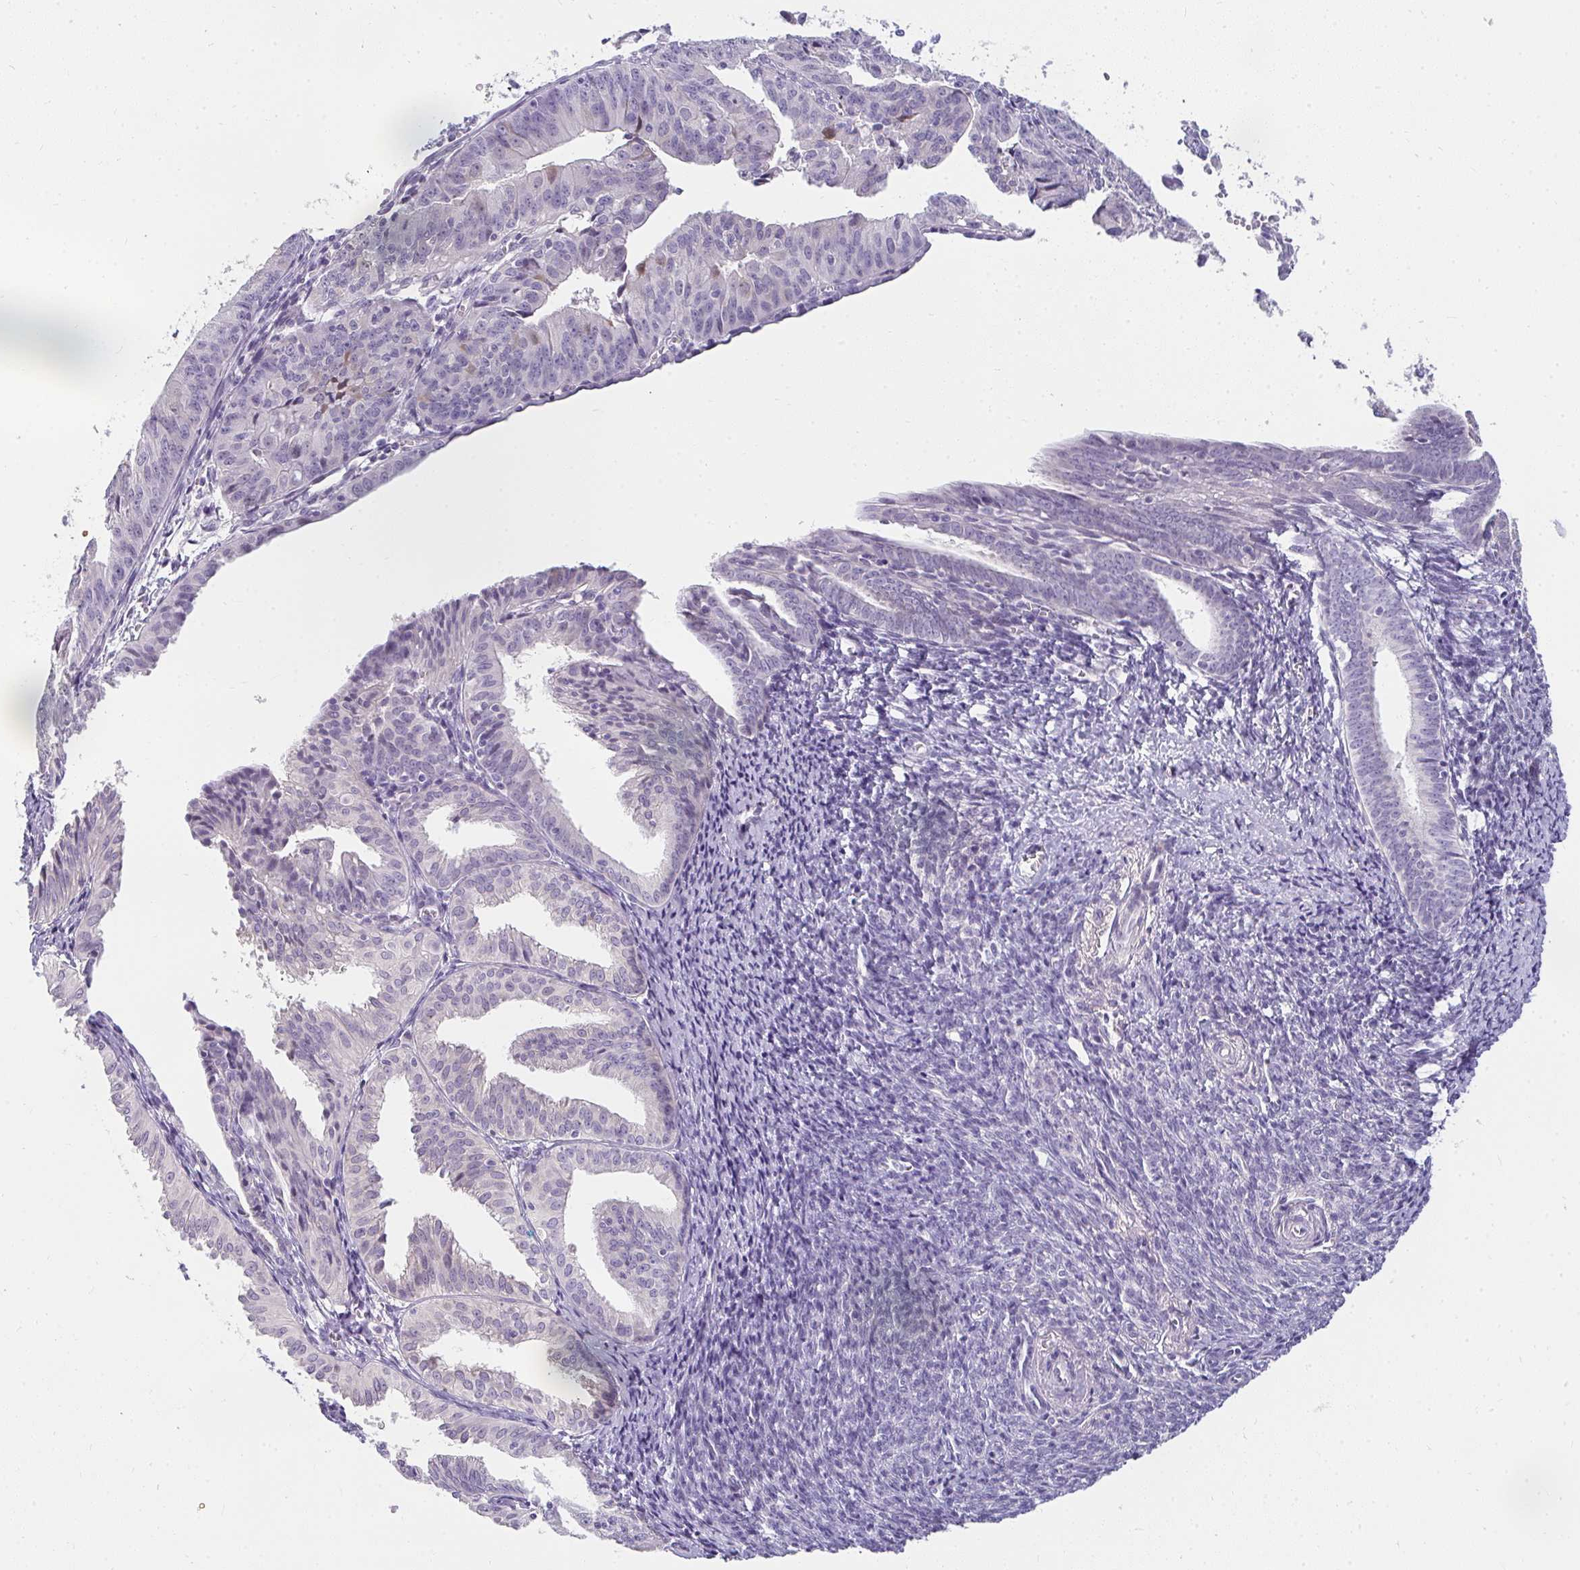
{"staining": {"intensity": "negative", "quantity": "none", "location": "none"}, "tissue": "endometrial cancer", "cell_type": "Tumor cells", "image_type": "cancer", "snomed": [{"axis": "morphology", "description": "Adenocarcinoma, NOS"}, {"axis": "topography", "description": "Endometrium"}], "caption": "DAB (3,3'-diaminobenzidine) immunohistochemical staining of endometrial adenocarcinoma displays no significant staining in tumor cells. The staining was performed using DAB (3,3'-diaminobenzidine) to visualize the protein expression in brown, while the nuclei were stained in blue with hematoxylin (Magnification: 20x).", "gene": "PPP1R3G", "patient": {"sex": "female", "age": 56}}